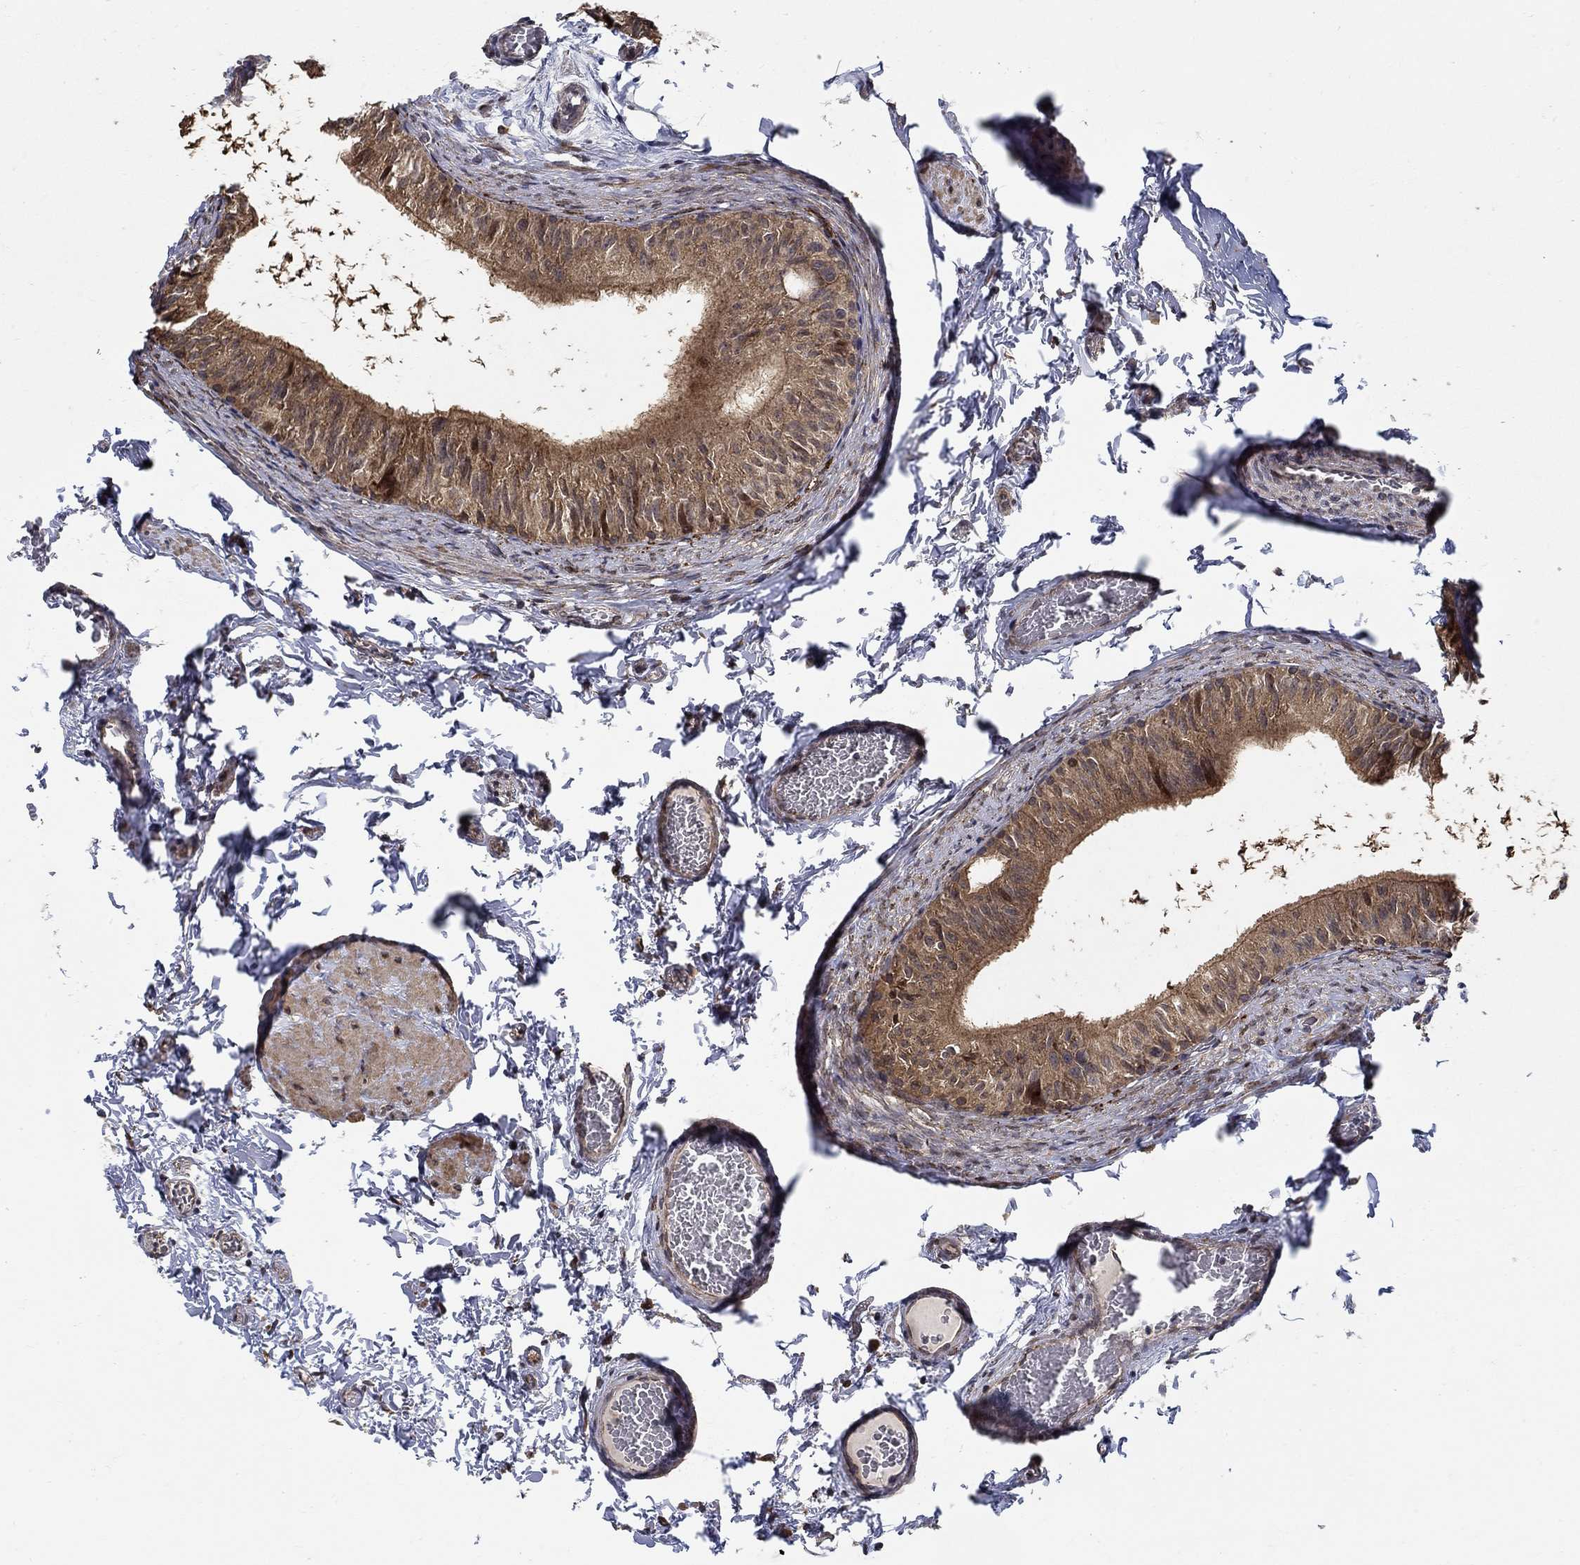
{"staining": {"intensity": "moderate", "quantity": ">75%", "location": "cytoplasmic/membranous"}, "tissue": "epididymis", "cell_type": "Glandular cells", "image_type": "normal", "snomed": [{"axis": "morphology", "description": "Normal tissue, NOS"}, {"axis": "topography", "description": "Epididymis"}, {"axis": "topography", "description": "Vas deferens"}], "caption": "This photomicrograph demonstrates unremarkable epididymis stained with immunohistochemistry (IHC) to label a protein in brown. The cytoplasmic/membranous of glandular cells show moderate positivity for the protein. Nuclei are counter-stained blue.", "gene": "ZNF594", "patient": {"sex": "male", "age": 23}}